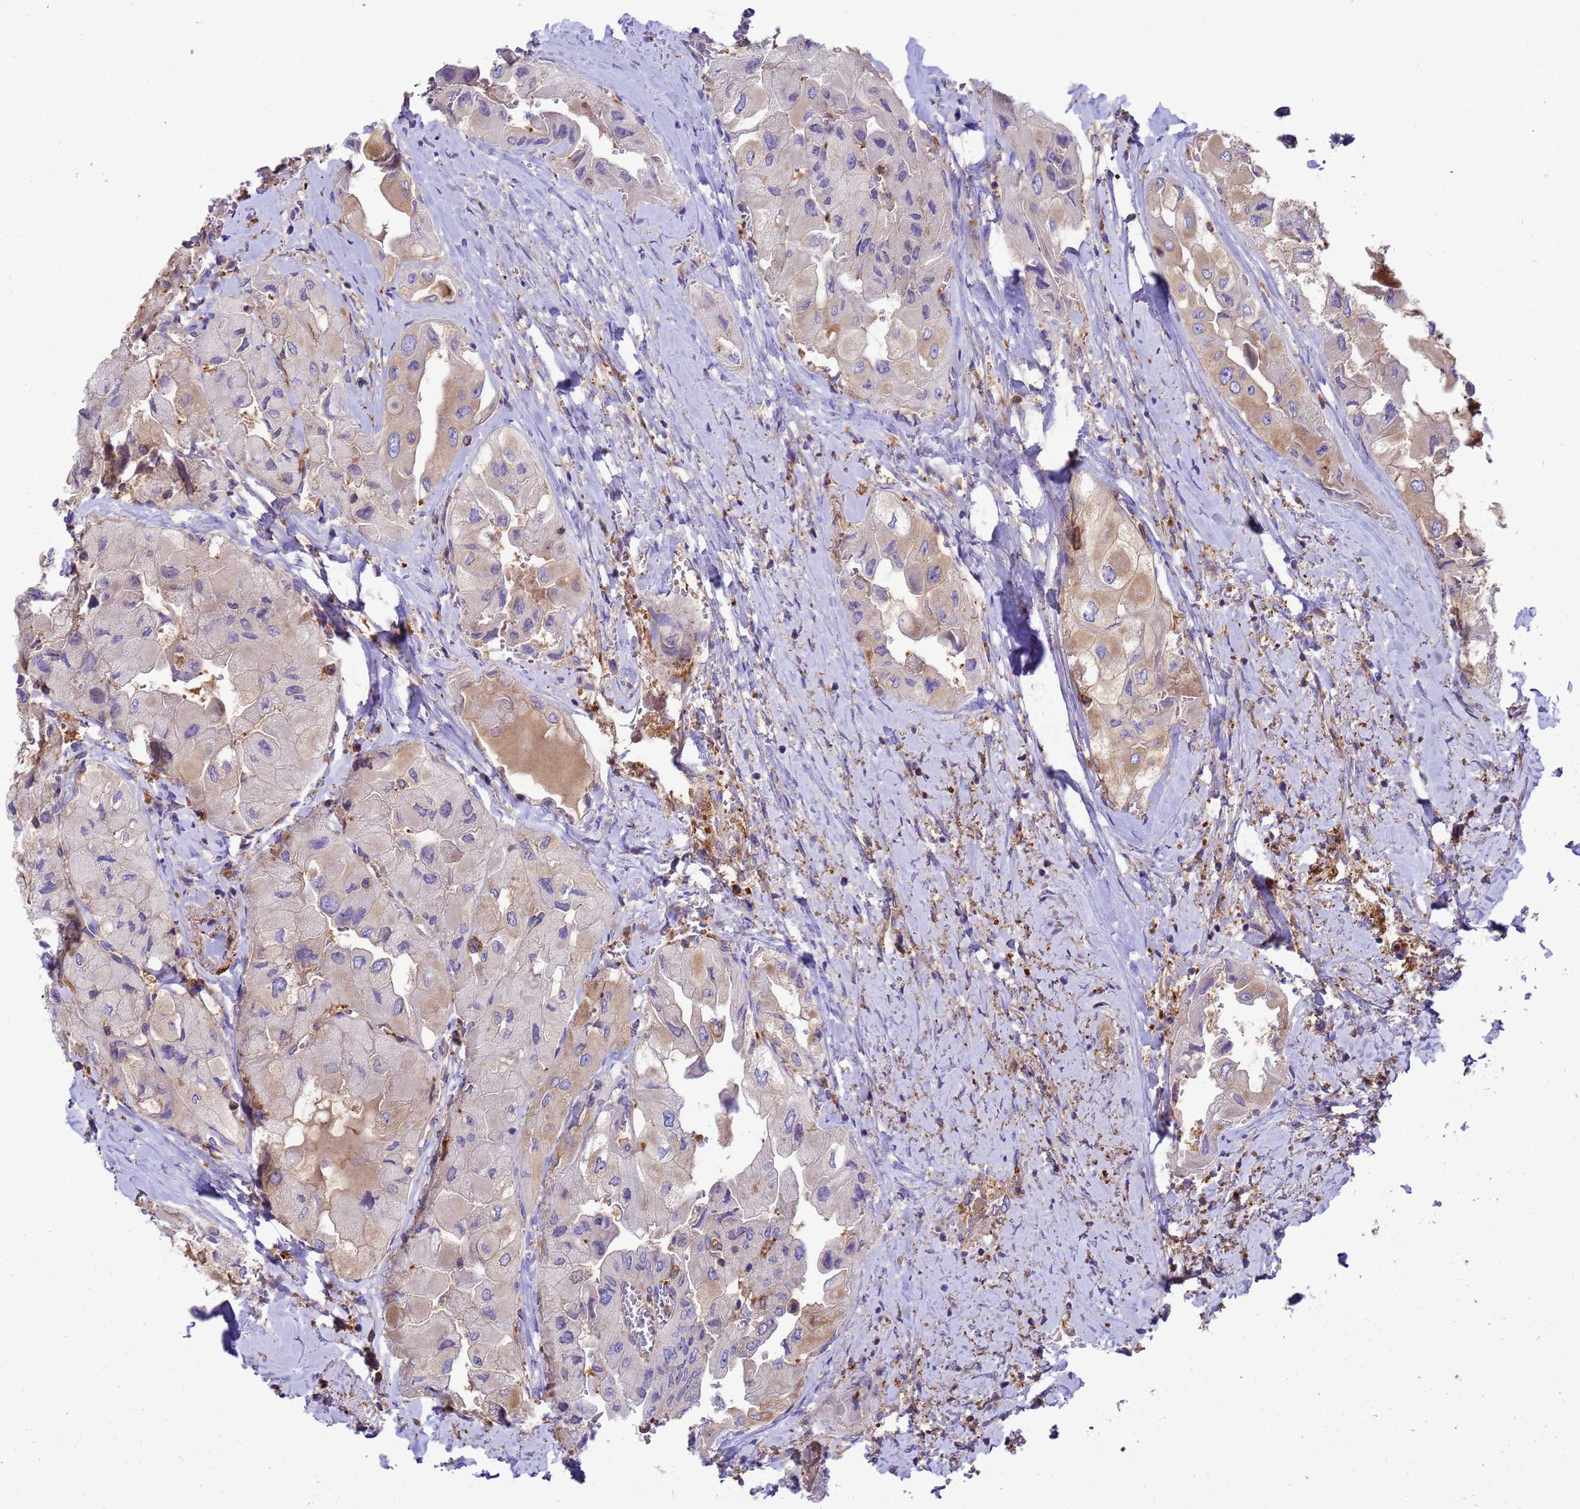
{"staining": {"intensity": "moderate", "quantity": "25%-75%", "location": "cytoplasmic/membranous"}, "tissue": "thyroid cancer", "cell_type": "Tumor cells", "image_type": "cancer", "snomed": [{"axis": "morphology", "description": "Normal tissue, NOS"}, {"axis": "morphology", "description": "Papillary adenocarcinoma, NOS"}, {"axis": "topography", "description": "Thyroid gland"}], "caption": "A brown stain highlights moderate cytoplasmic/membranous staining of a protein in thyroid cancer tumor cells.", "gene": "ZNF235", "patient": {"sex": "female", "age": 59}}